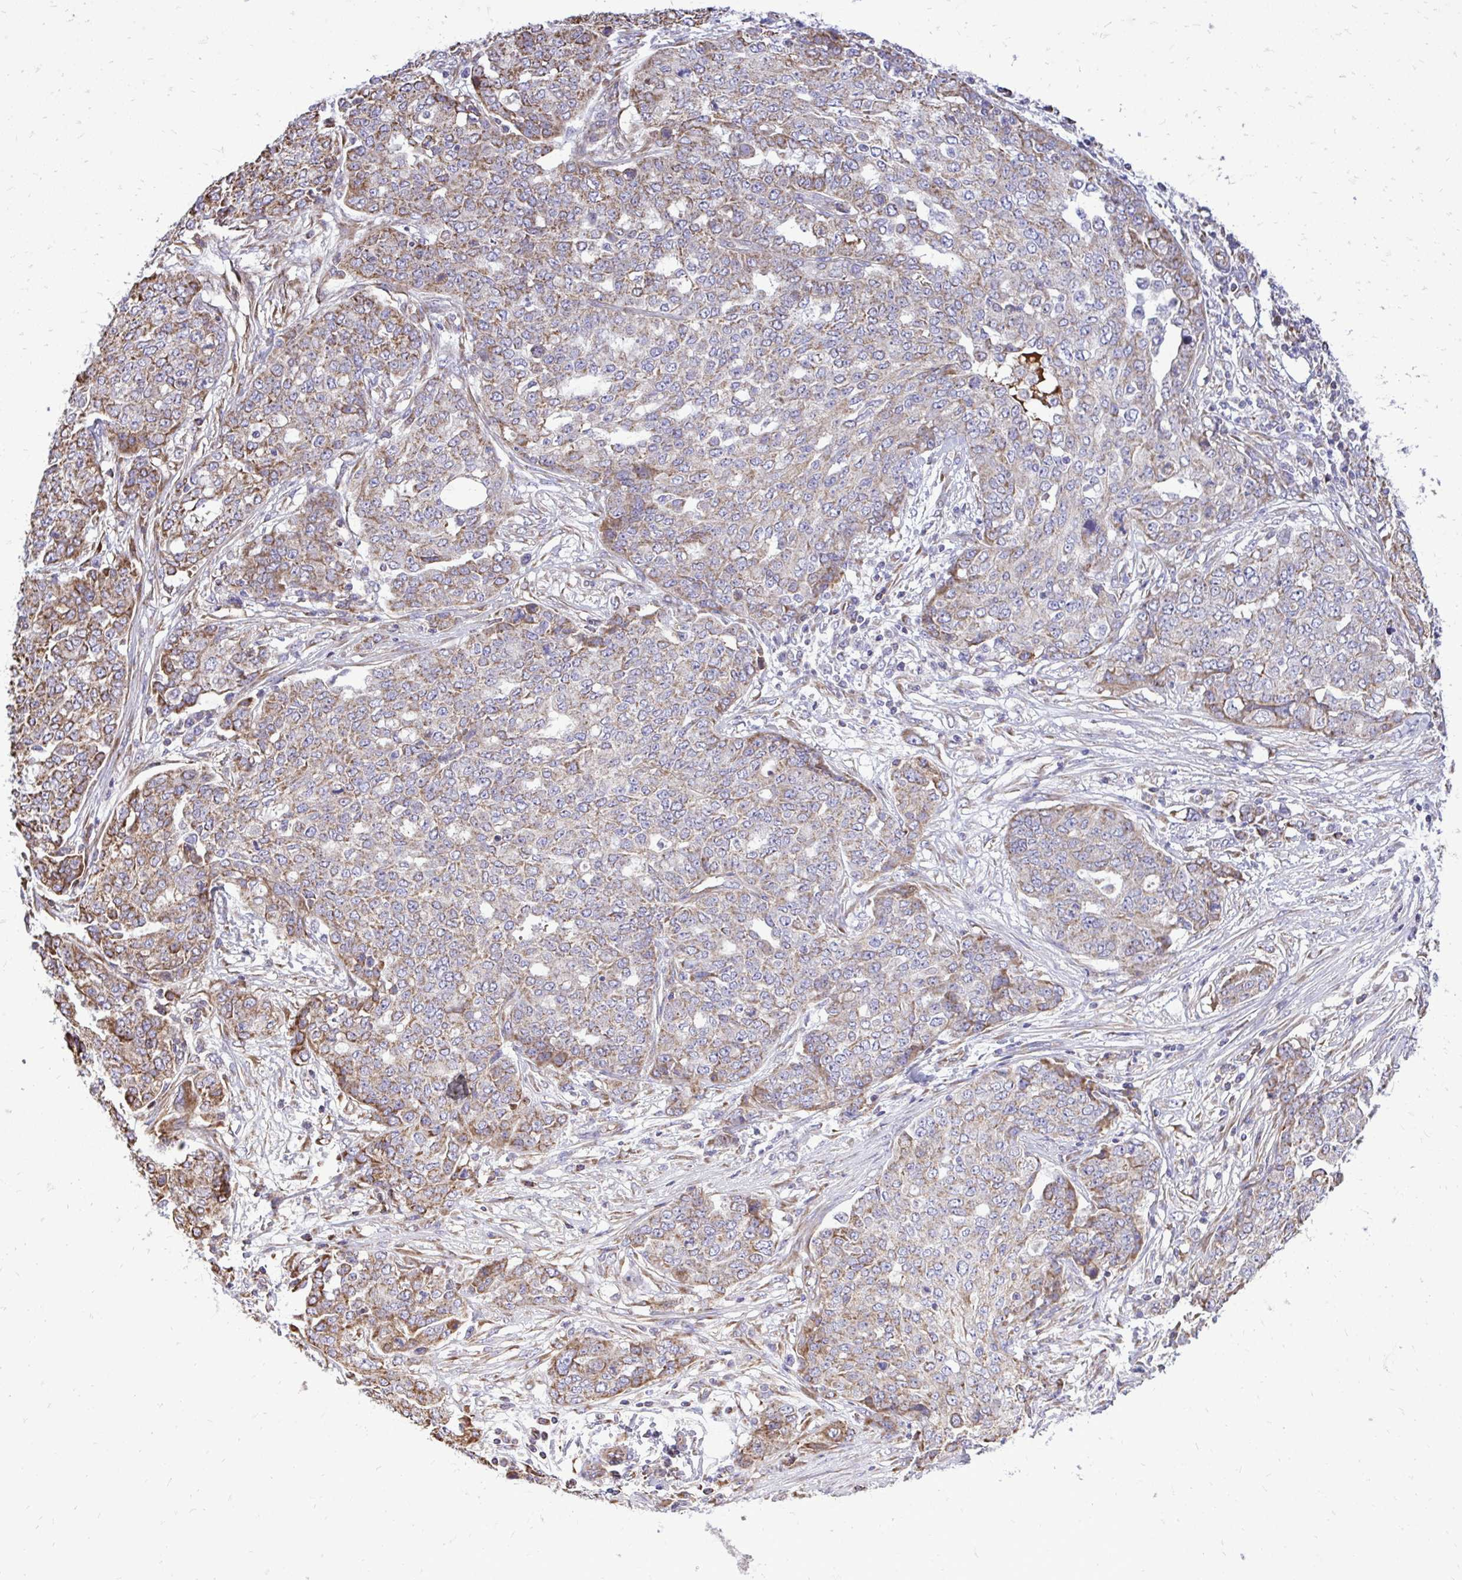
{"staining": {"intensity": "weak", "quantity": ">75%", "location": "cytoplasmic/membranous"}, "tissue": "ovarian cancer", "cell_type": "Tumor cells", "image_type": "cancer", "snomed": [{"axis": "morphology", "description": "Cystadenocarcinoma, serous, NOS"}, {"axis": "topography", "description": "Soft tissue"}, {"axis": "topography", "description": "Ovary"}], "caption": "Immunohistochemistry of human ovarian serous cystadenocarcinoma demonstrates low levels of weak cytoplasmic/membranous staining in about >75% of tumor cells.", "gene": "ATP13A2", "patient": {"sex": "female", "age": 57}}